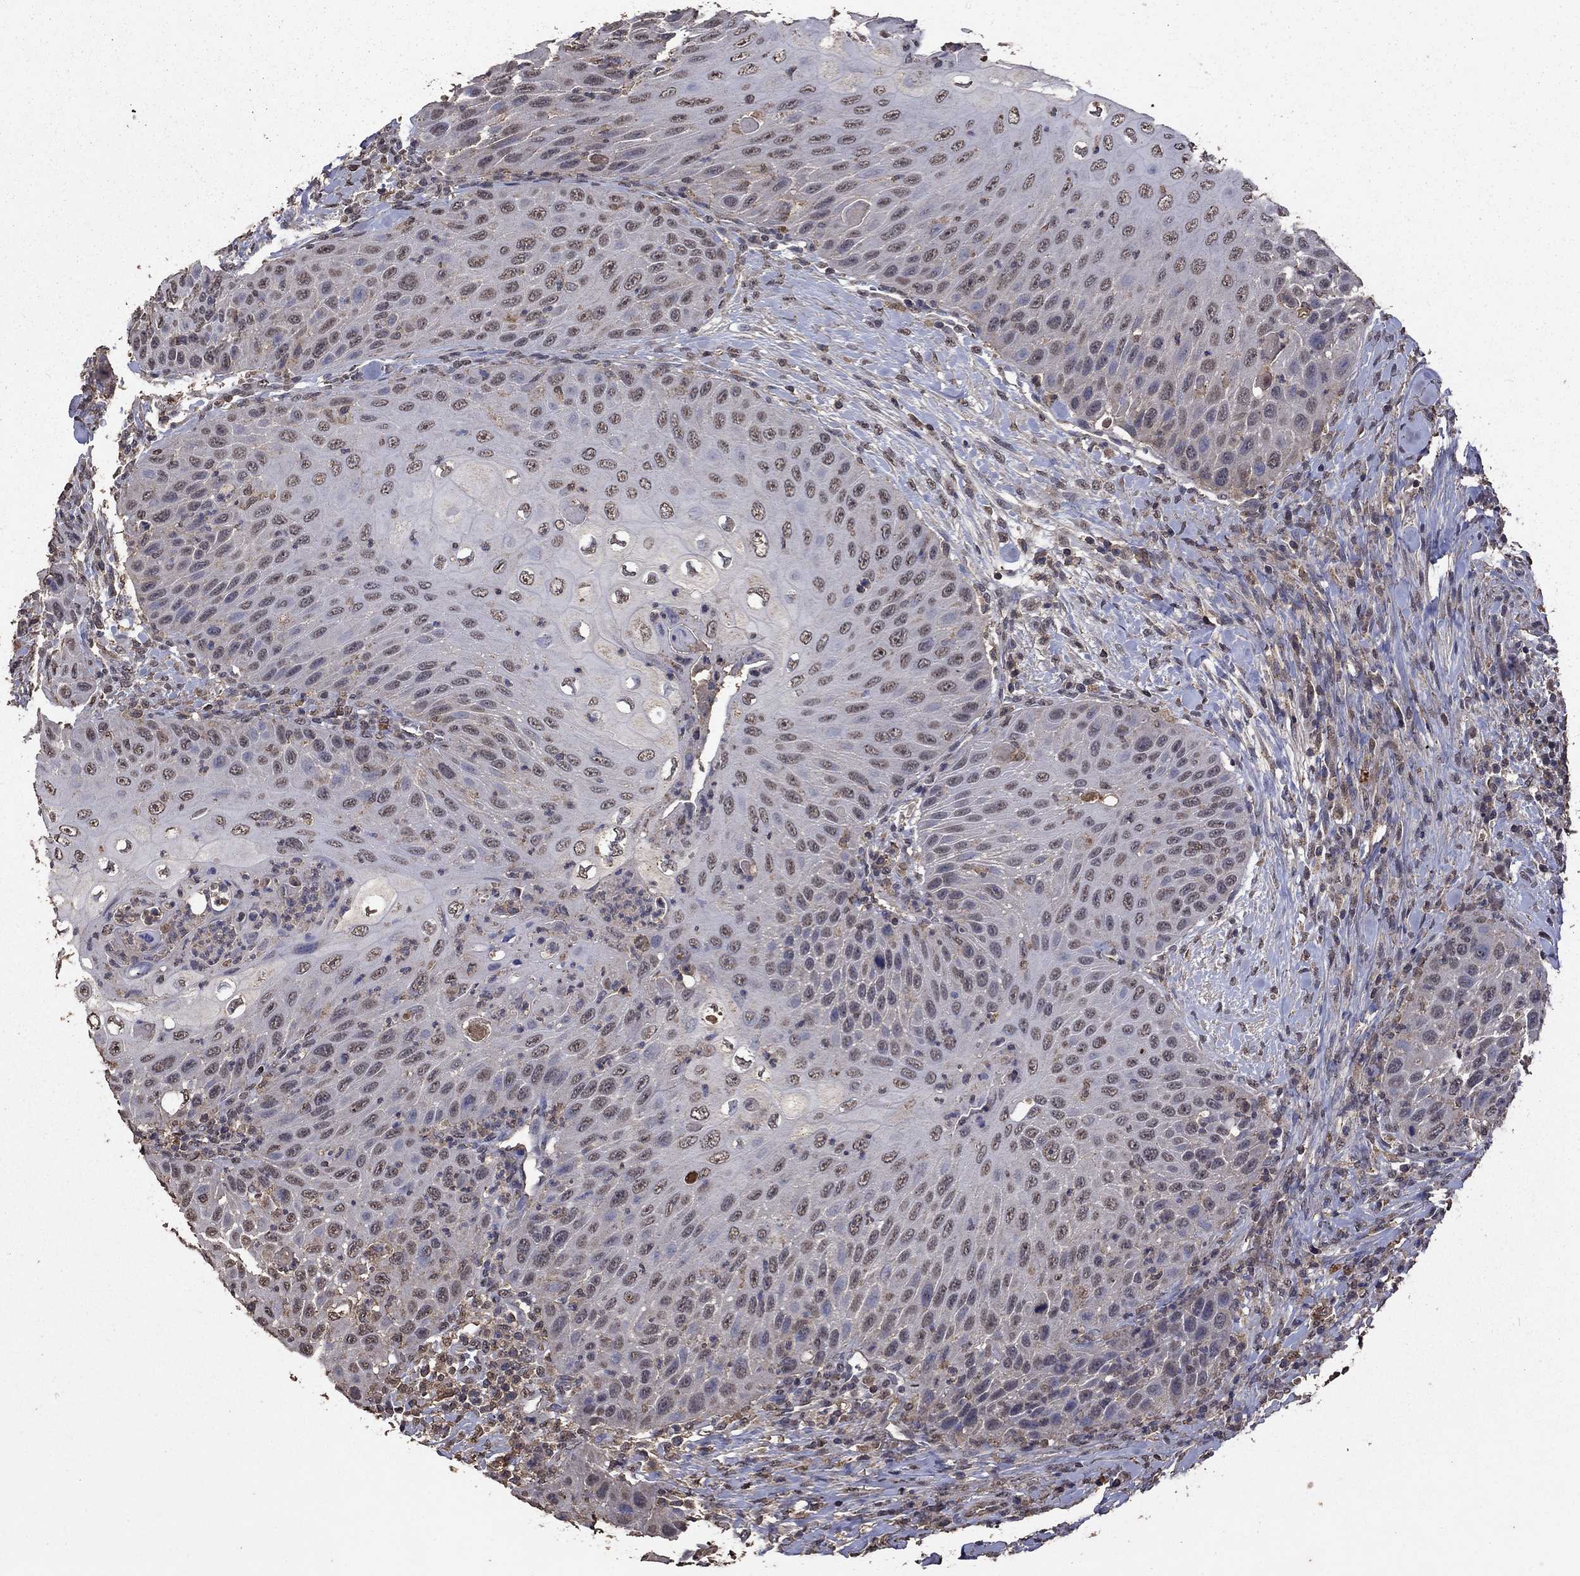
{"staining": {"intensity": "negative", "quantity": "none", "location": "none"}, "tissue": "head and neck cancer", "cell_type": "Tumor cells", "image_type": "cancer", "snomed": [{"axis": "morphology", "description": "Squamous cell carcinoma, NOS"}, {"axis": "topography", "description": "Head-Neck"}], "caption": "High magnification brightfield microscopy of head and neck cancer (squamous cell carcinoma) stained with DAB (brown) and counterstained with hematoxylin (blue): tumor cells show no significant expression.", "gene": "SERPINA5", "patient": {"sex": "male", "age": 69}}